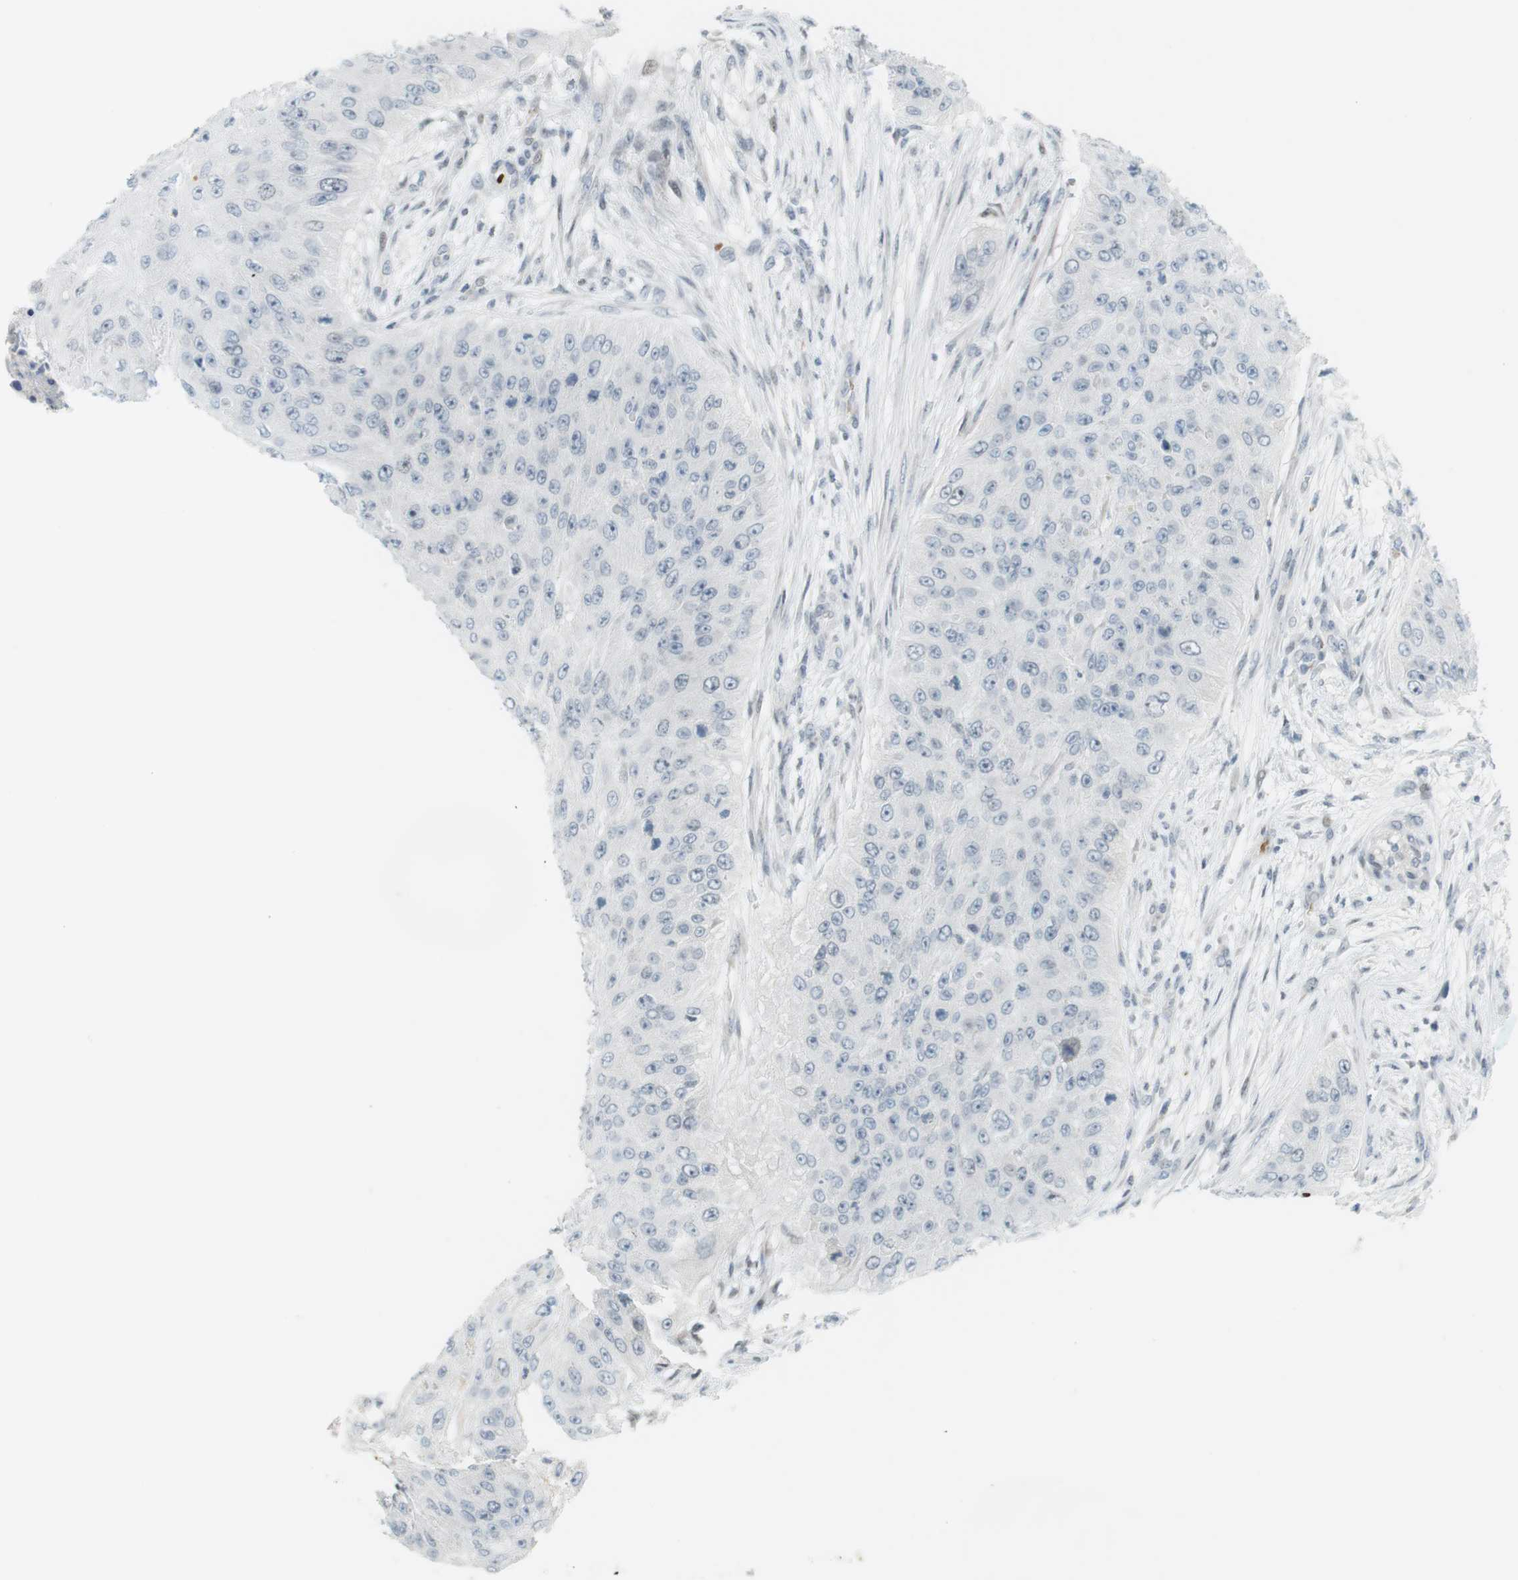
{"staining": {"intensity": "negative", "quantity": "none", "location": "none"}, "tissue": "skin cancer", "cell_type": "Tumor cells", "image_type": "cancer", "snomed": [{"axis": "morphology", "description": "Squamous cell carcinoma, NOS"}, {"axis": "topography", "description": "Skin"}], "caption": "Histopathology image shows no significant protein expression in tumor cells of squamous cell carcinoma (skin).", "gene": "DMC1", "patient": {"sex": "female", "age": 80}}